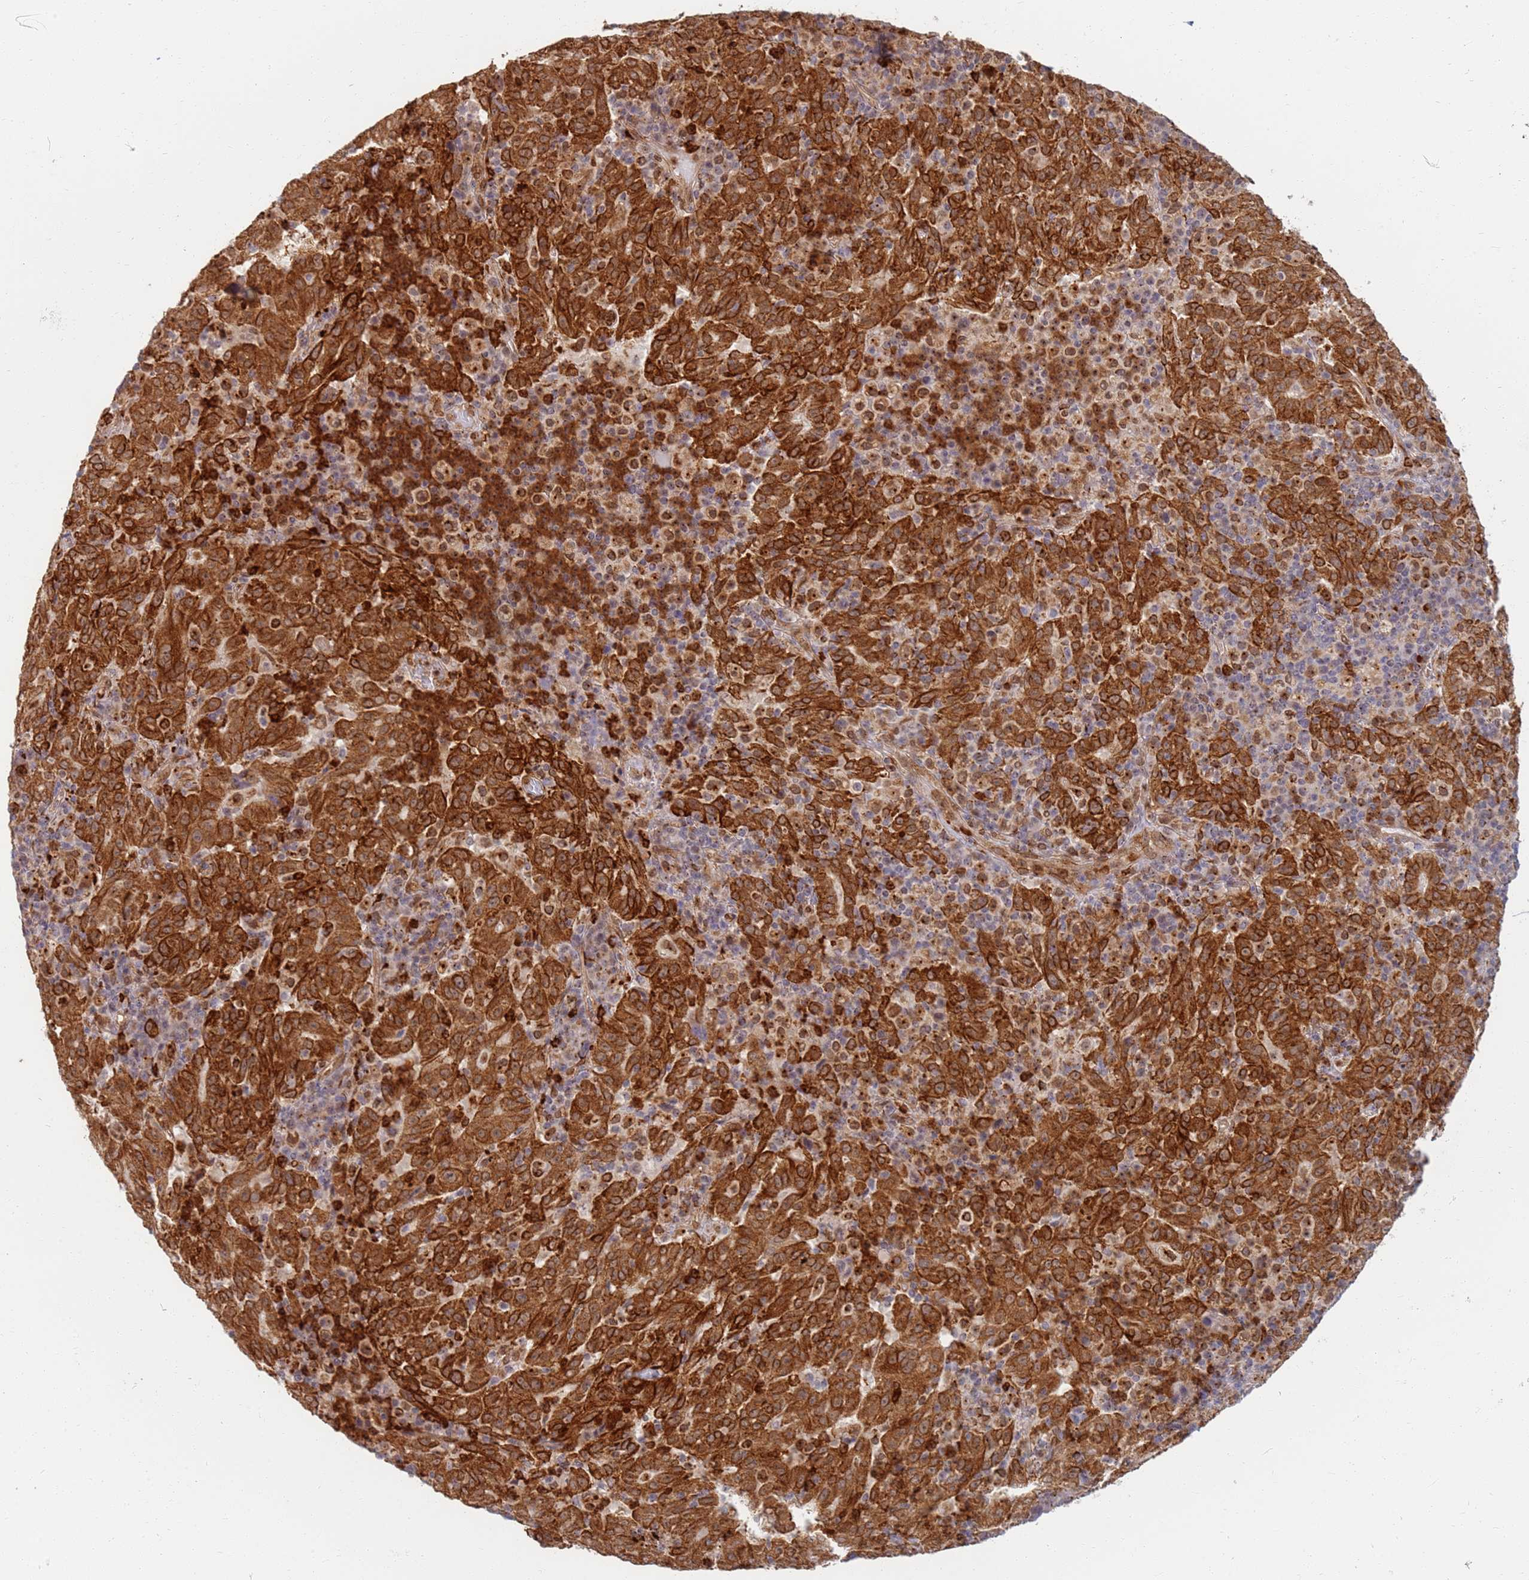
{"staining": {"intensity": "strong", "quantity": ">75%", "location": "cytoplasmic/membranous"}, "tissue": "pancreatic cancer", "cell_type": "Tumor cells", "image_type": "cancer", "snomed": [{"axis": "morphology", "description": "Adenocarcinoma, NOS"}, {"axis": "topography", "description": "Pancreas"}], "caption": "An IHC micrograph of neoplastic tissue is shown. Protein staining in brown shows strong cytoplasmic/membranous positivity in pancreatic cancer within tumor cells.", "gene": "CEP170", "patient": {"sex": "male", "age": 63}}